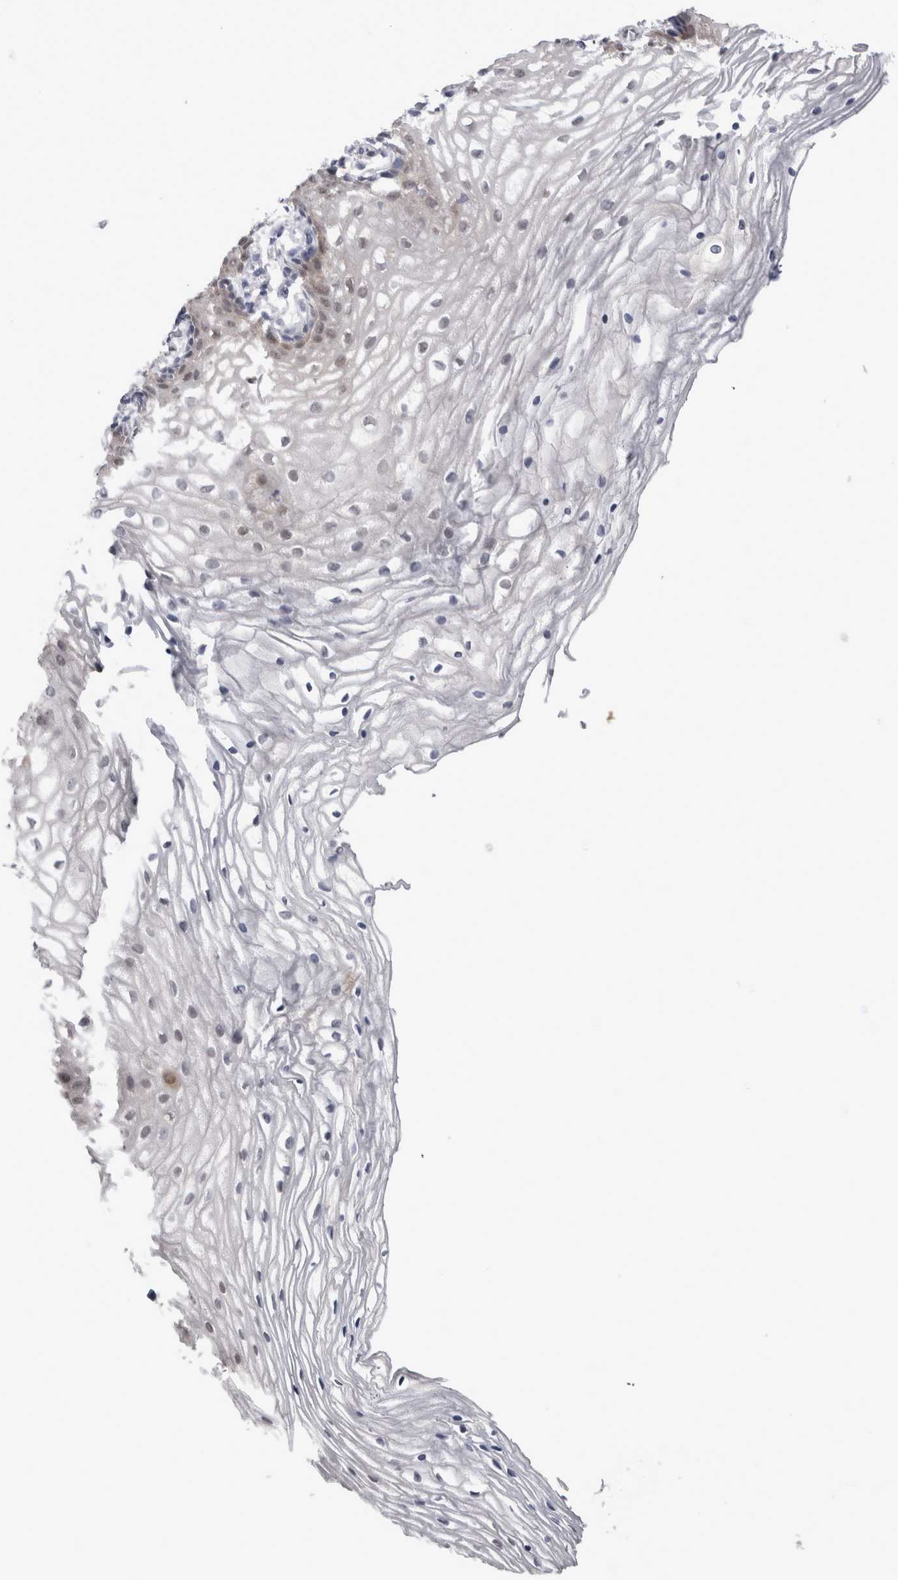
{"staining": {"intensity": "moderate", "quantity": "<25%", "location": "cytoplasmic/membranous,nuclear"}, "tissue": "vagina", "cell_type": "Squamous epithelial cells", "image_type": "normal", "snomed": [{"axis": "morphology", "description": "Normal tissue, NOS"}, {"axis": "topography", "description": "Vagina"}], "caption": "Approximately <25% of squamous epithelial cells in benign human vagina display moderate cytoplasmic/membranous,nuclear protein positivity as visualized by brown immunohistochemical staining.", "gene": "ACOT7", "patient": {"sex": "female", "age": 60}}